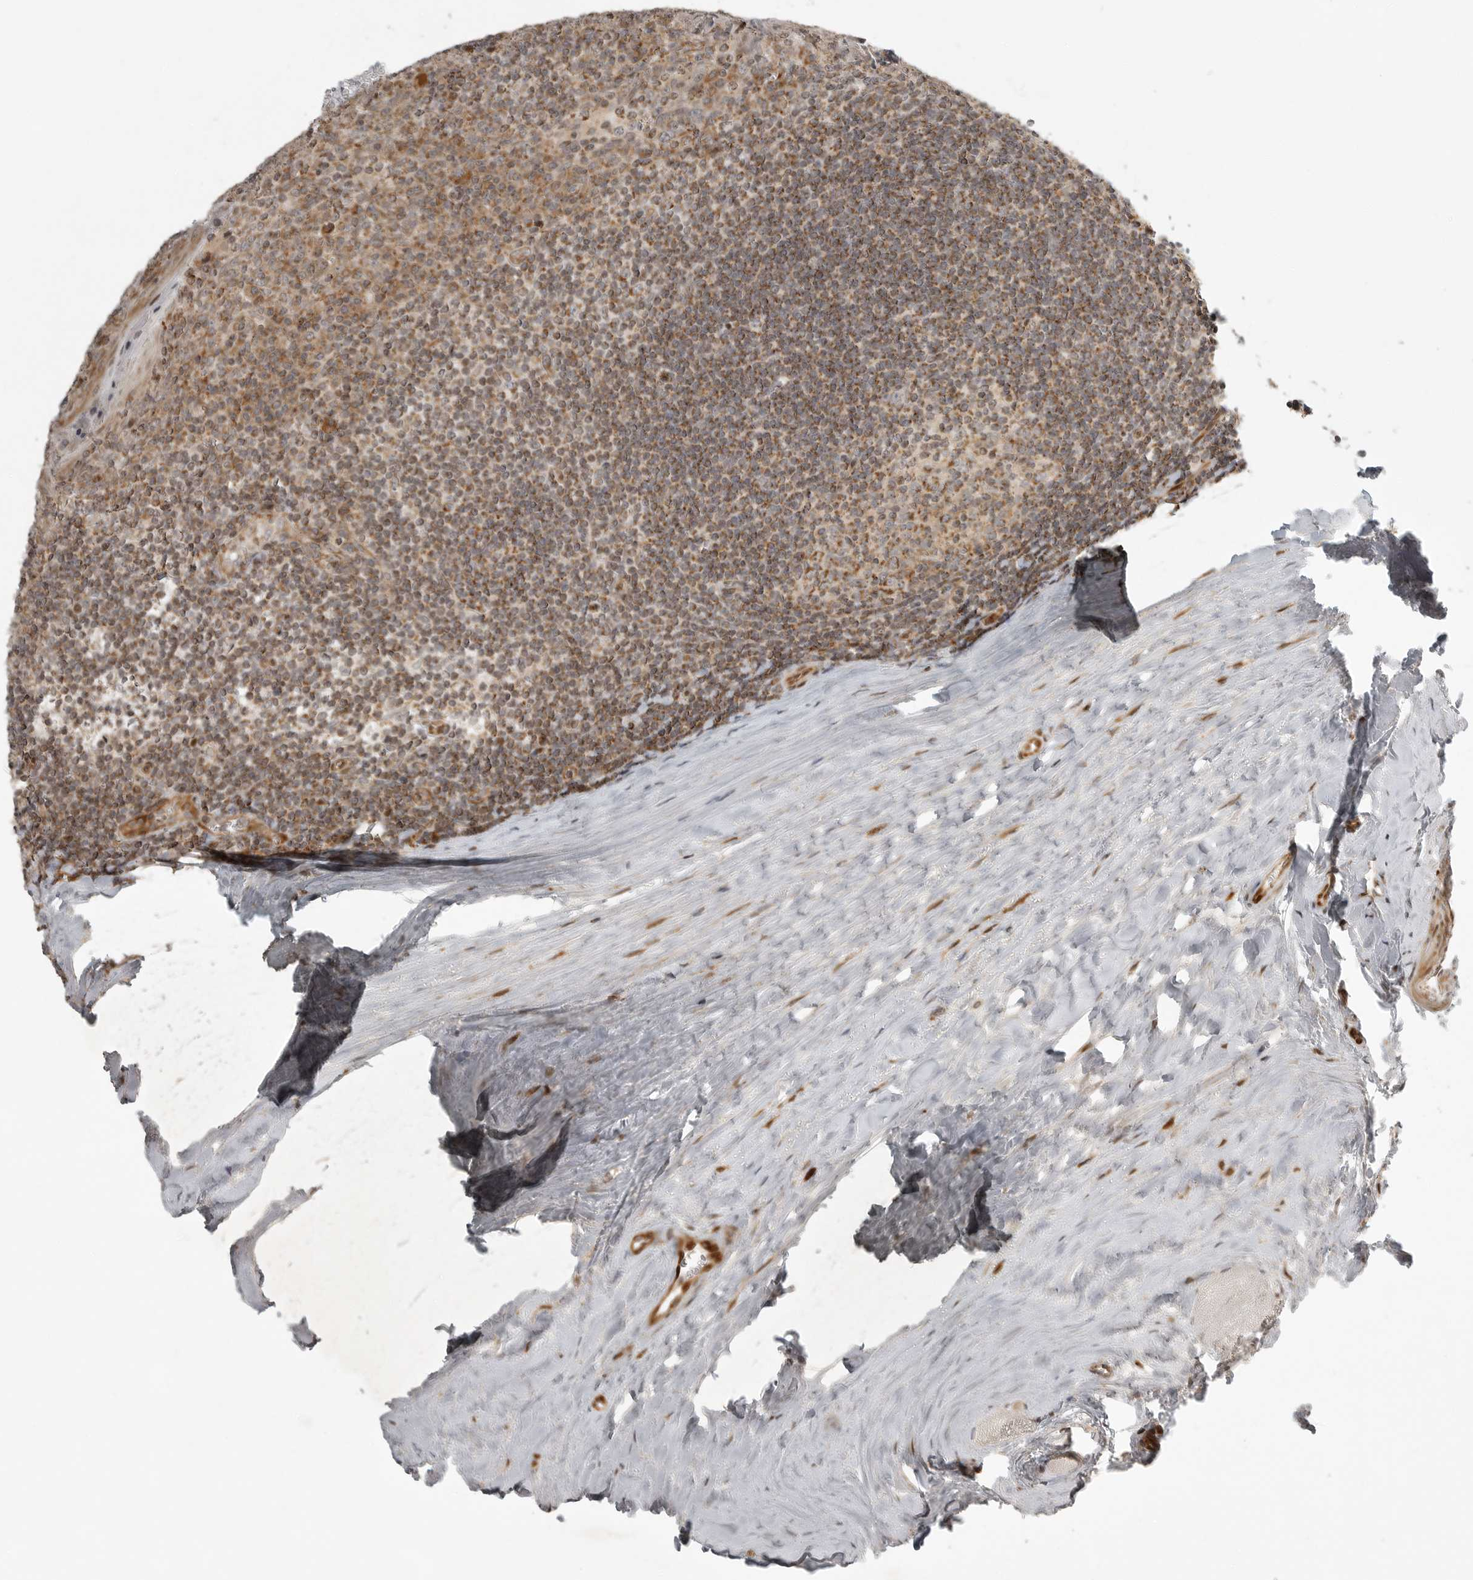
{"staining": {"intensity": "moderate", "quantity": ">75%", "location": "cytoplasmic/membranous"}, "tissue": "tonsil", "cell_type": "Germinal center cells", "image_type": "normal", "snomed": [{"axis": "morphology", "description": "Normal tissue, NOS"}, {"axis": "topography", "description": "Tonsil"}], "caption": "Immunohistochemical staining of normal tonsil reveals moderate cytoplasmic/membranous protein expression in about >75% of germinal center cells. (IHC, brightfield microscopy, high magnification).", "gene": "NARS2", "patient": {"sex": "male", "age": 27}}